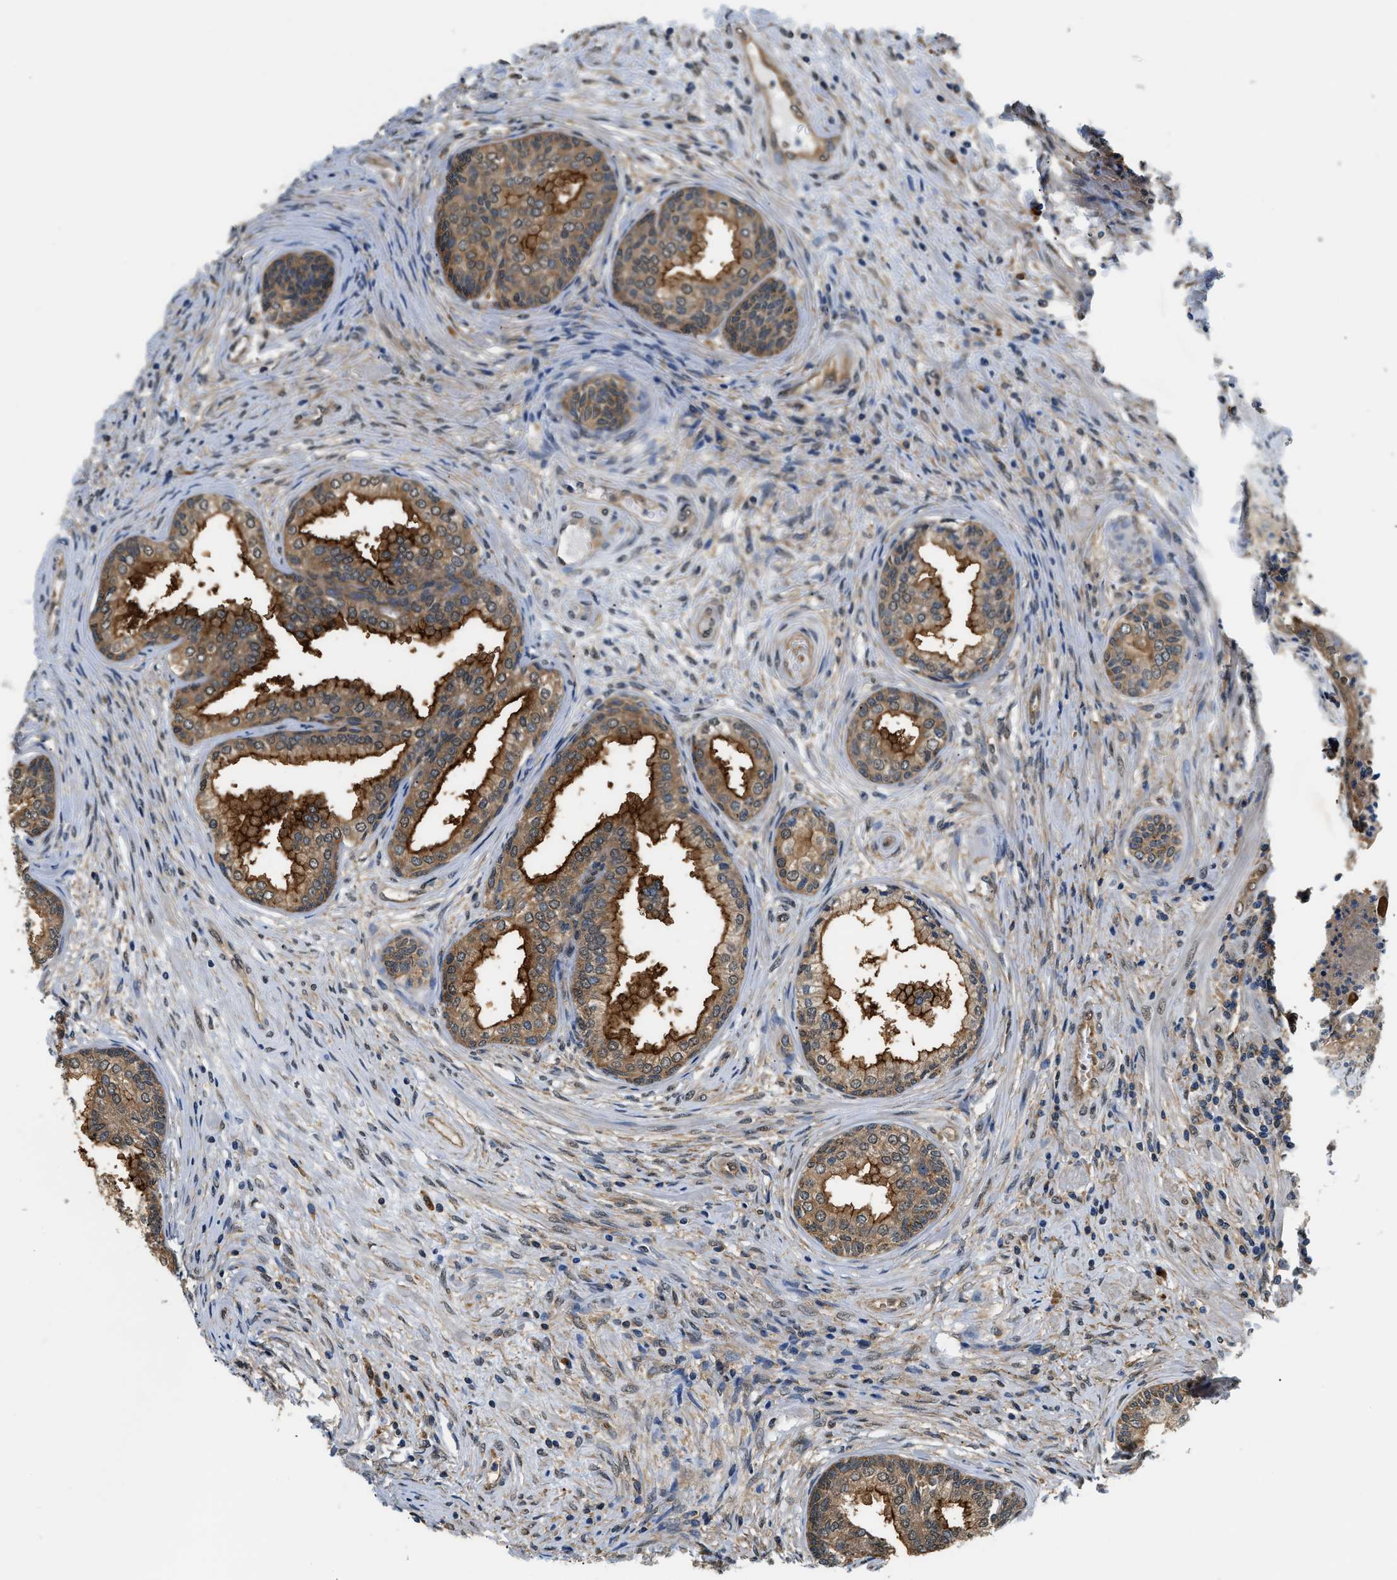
{"staining": {"intensity": "moderate", "quantity": ">75%", "location": "cytoplasmic/membranous"}, "tissue": "prostate", "cell_type": "Glandular cells", "image_type": "normal", "snomed": [{"axis": "morphology", "description": "Normal tissue, NOS"}, {"axis": "topography", "description": "Prostate"}], "caption": "Brown immunohistochemical staining in unremarkable human prostate displays moderate cytoplasmic/membranous positivity in approximately >75% of glandular cells.", "gene": "BCL7C", "patient": {"sex": "male", "age": 76}}